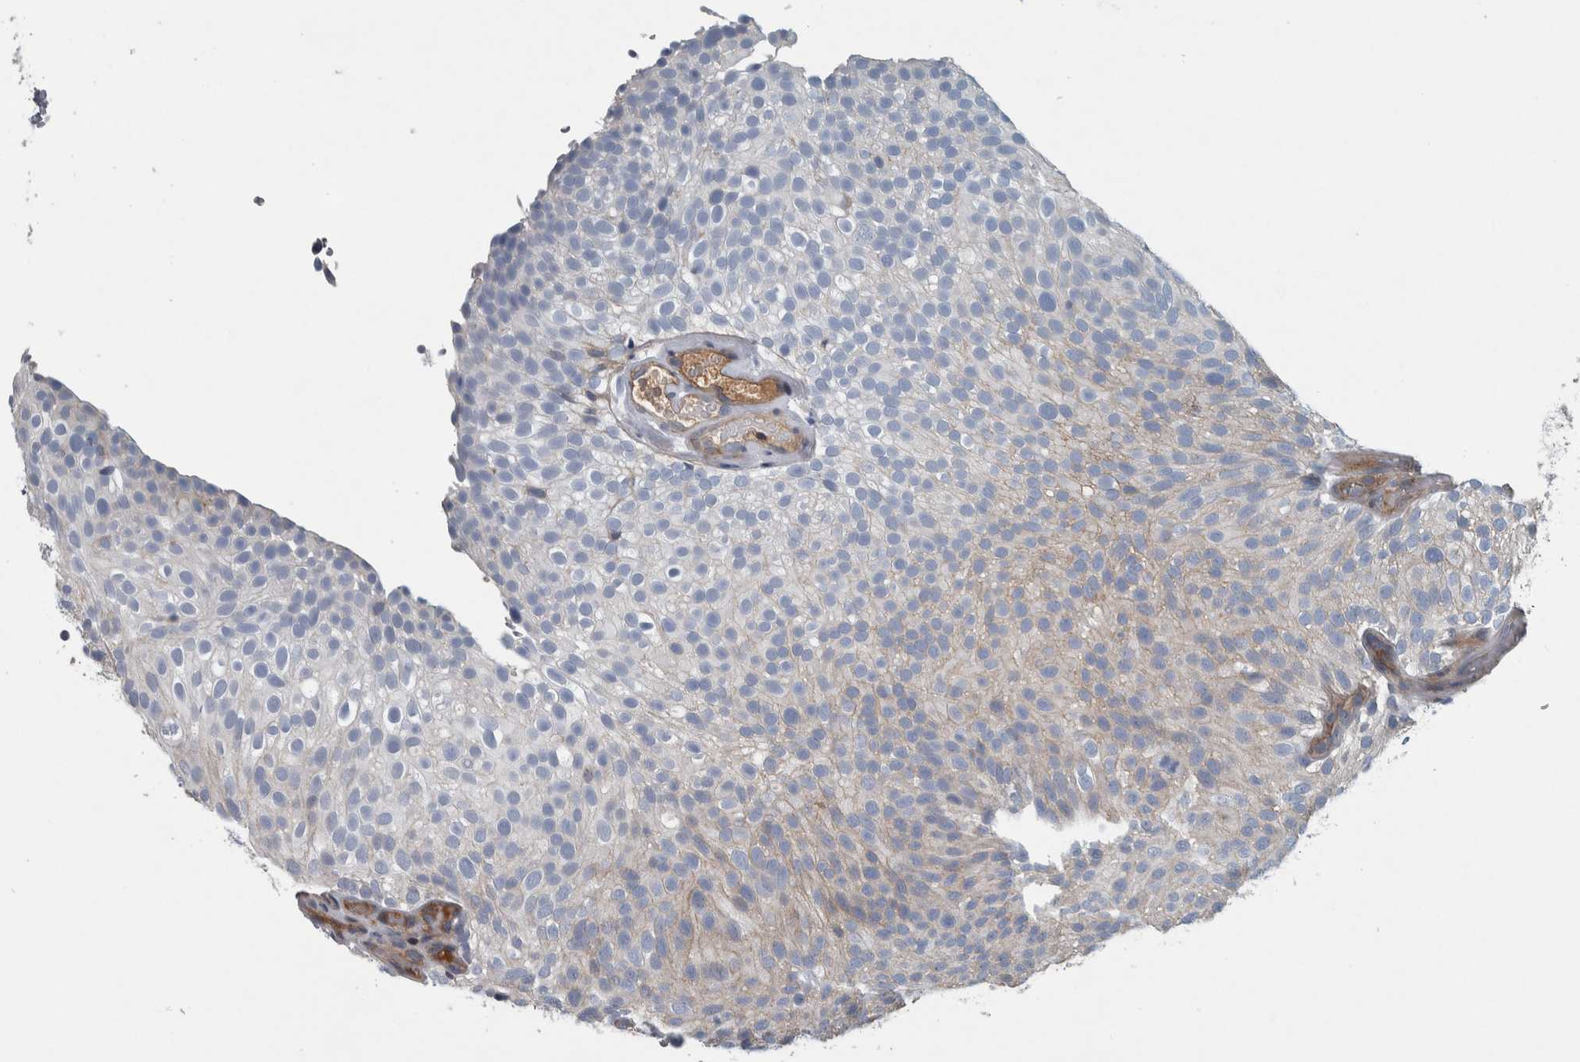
{"staining": {"intensity": "negative", "quantity": "none", "location": "none"}, "tissue": "urothelial cancer", "cell_type": "Tumor cells", "image_type": "cancer", "snomed": [{"axis": "morphology", "description": "Urothelial carcinoma, Low grade"}, {"axis": "topography", "description": "Urinary bladder"}], "caption": "DAB (3,3'-diaminobenzidine) immunohistochemical staining of urothelial carcinoma (low-grade) demonstrates no significant expression in tumor cells.", "gene": "SERPINC1", "patient": {"sex": "male", "age": 78}}